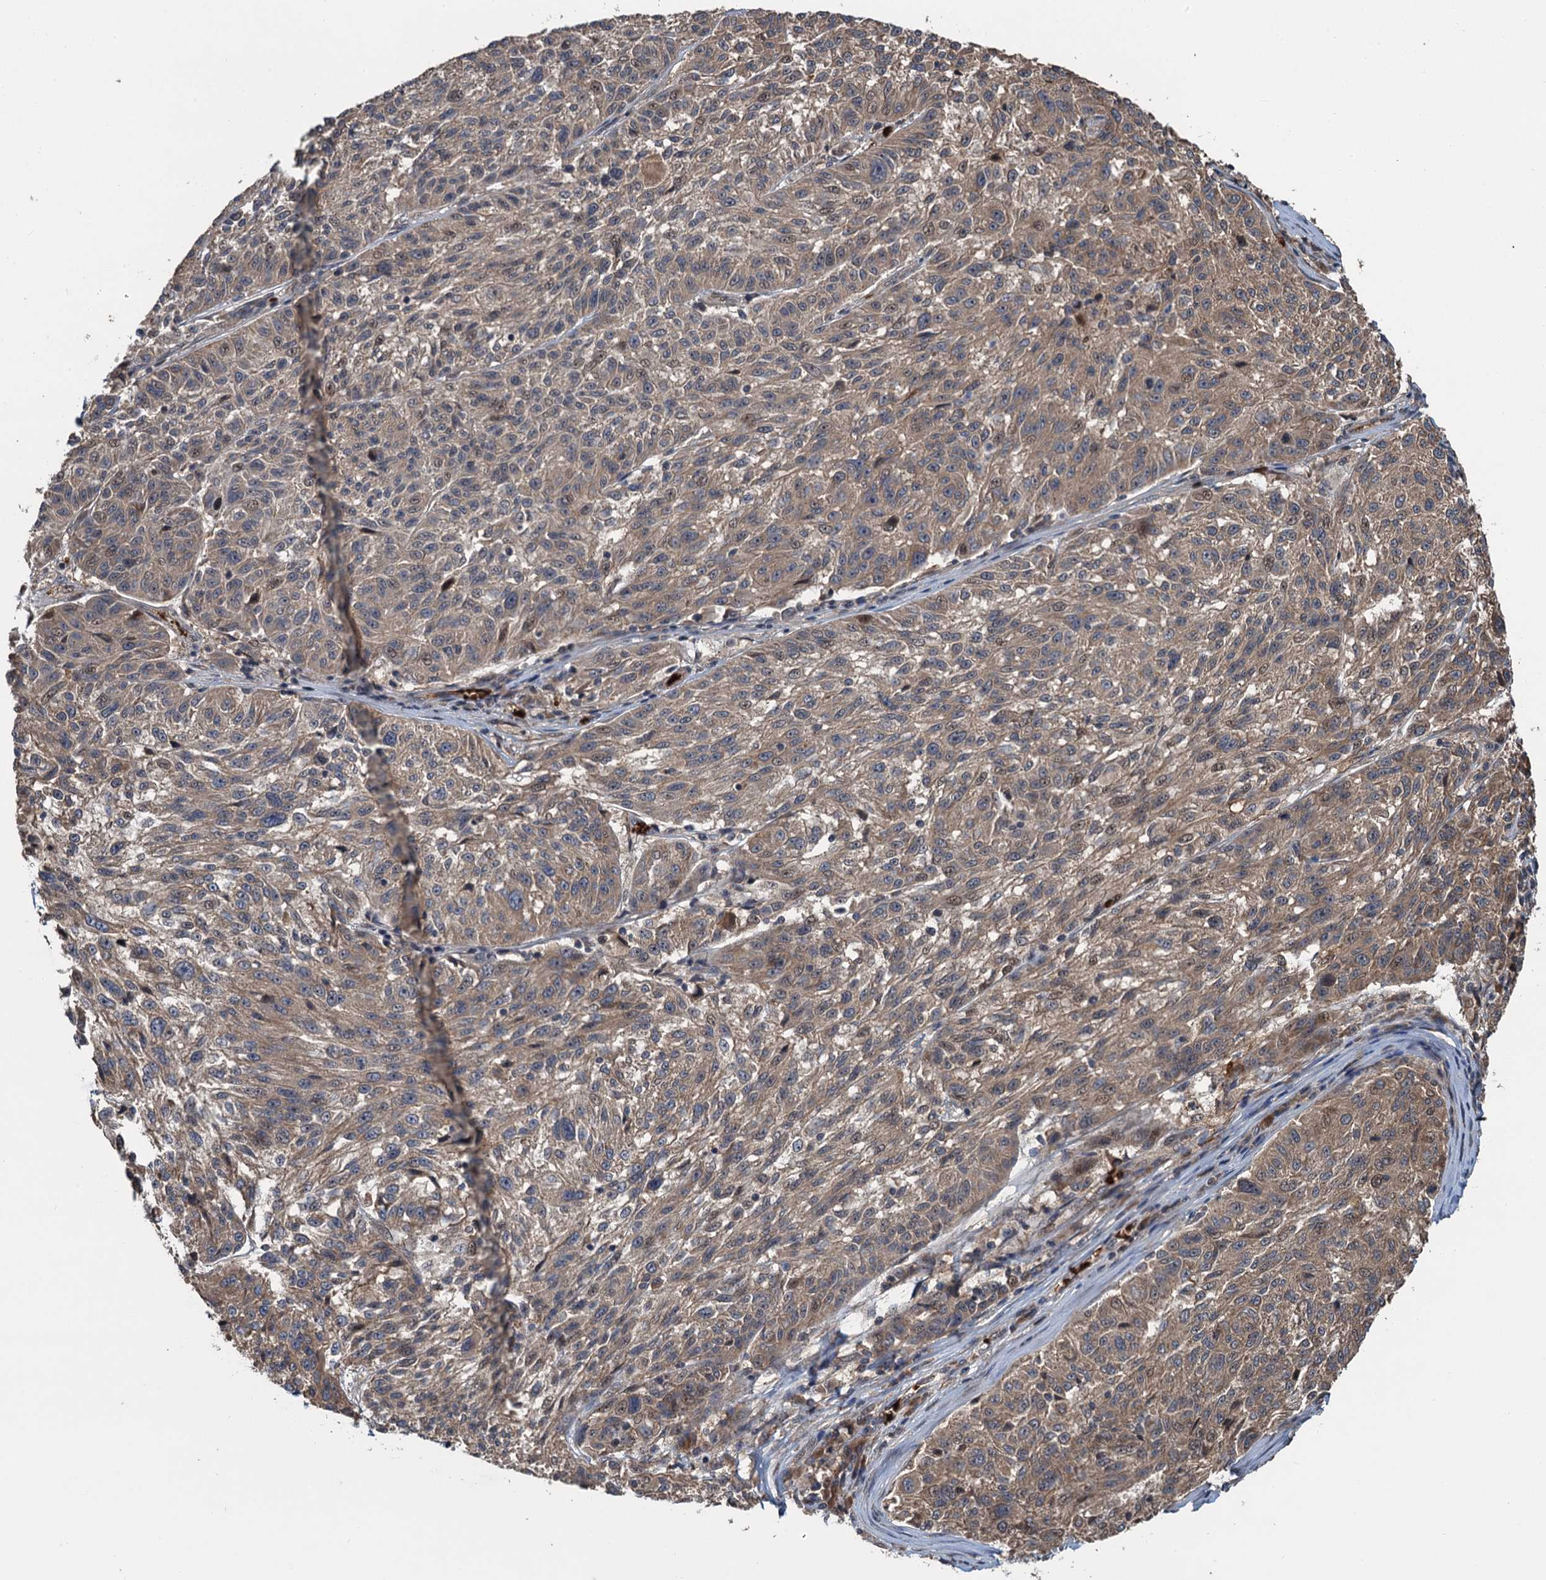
{"staining": {"intensity": "weak", "quantity": ">75%", "location": "cytoplasmic/membranous"}, "tissue": "melanoma", "cell_type": "Tumor cells", "image_type": "cancer", "snomed": [{"axis": "morphology", "description": "Malignant melanoma, NOS"}, {"axis": "topography", "description": "Skin"}], "caption": "Malignant melanoma stained for a protein displays weak cytoplasmic/membranous positivity in tumor cells.", "gene": "SNX32", "patient": {"sex": "male", "age": 53}}